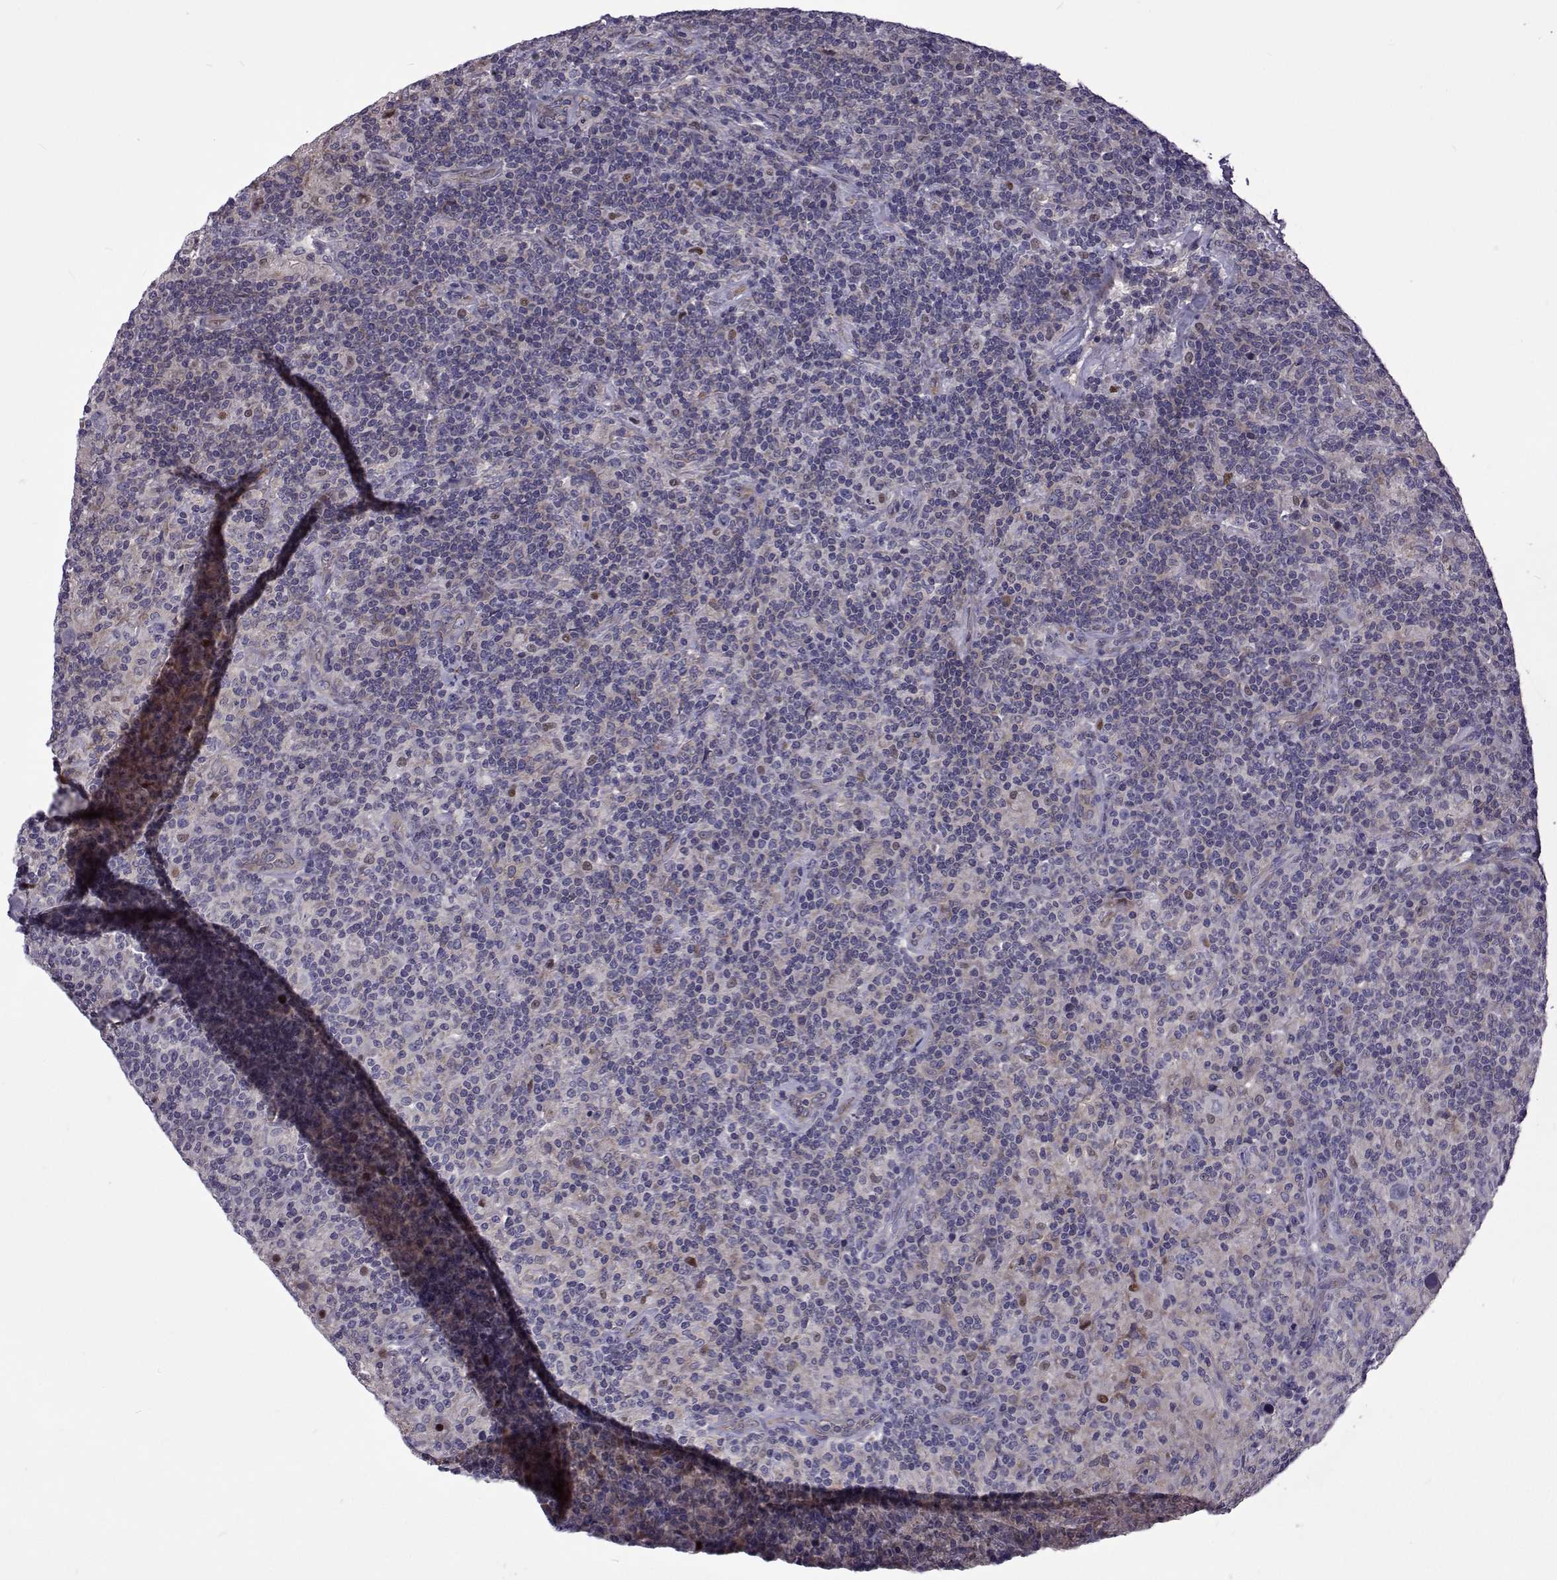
{"staining": {"intensity": "negative", "quantity": "none", "location": "none"}, "tissue": "lymphoma", "cell_type": "Tumor cells", "image_type": "cancer", "snomed": [{"axis": "morphology", "description": "Hodgkin's disease, NOS"}, {"axis": "topography", "description": "Lymph node"}], "caption": "This is an IHC histopathology image of lymphoma. There is no staining in tumor cells.", "gene": "TCF15", "patient": {"sex": "male", "age": 70}}